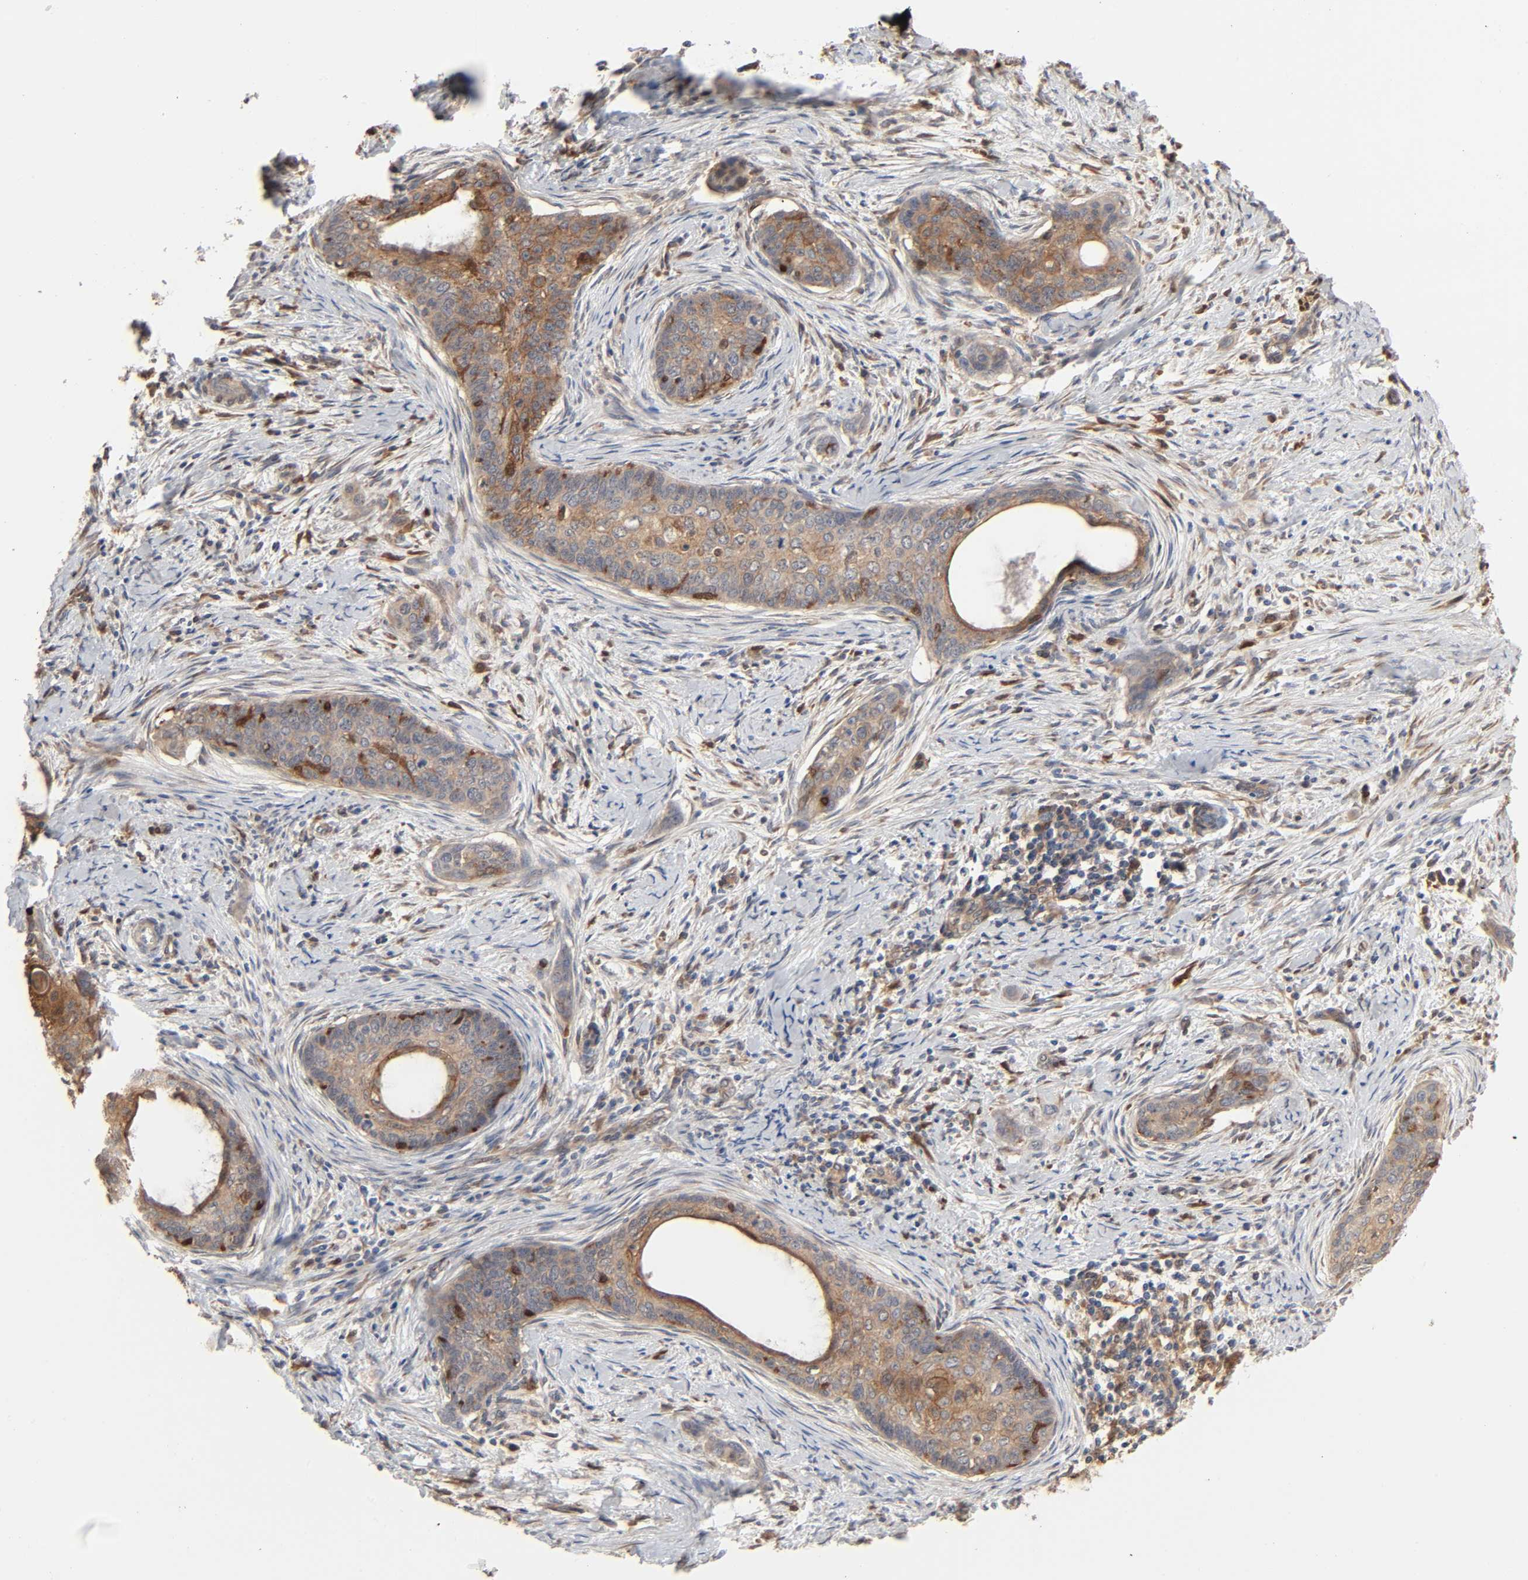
{"staining": {"intensity": "moderate", "quantity": ">75%", "location": "cytoplasmic/membranous"}, "tissue": "cervical cancer", "cell_type": "Tumor cells", "image_type": "cancer", "snomed": [{"axis": "morphology", "description": "Squamous cell carcinoma, NOS"}, {"axis": "topography", "description": "Cervix"}], "caption": "Human cervical squamous cell carcinoma stained for a protein (brown) displays moderate cytoplasmic/membranous positive expression in about >75% of tumor cells.", "gene": "NDRG2", "patient": {"sex": "female", "age": 33}}